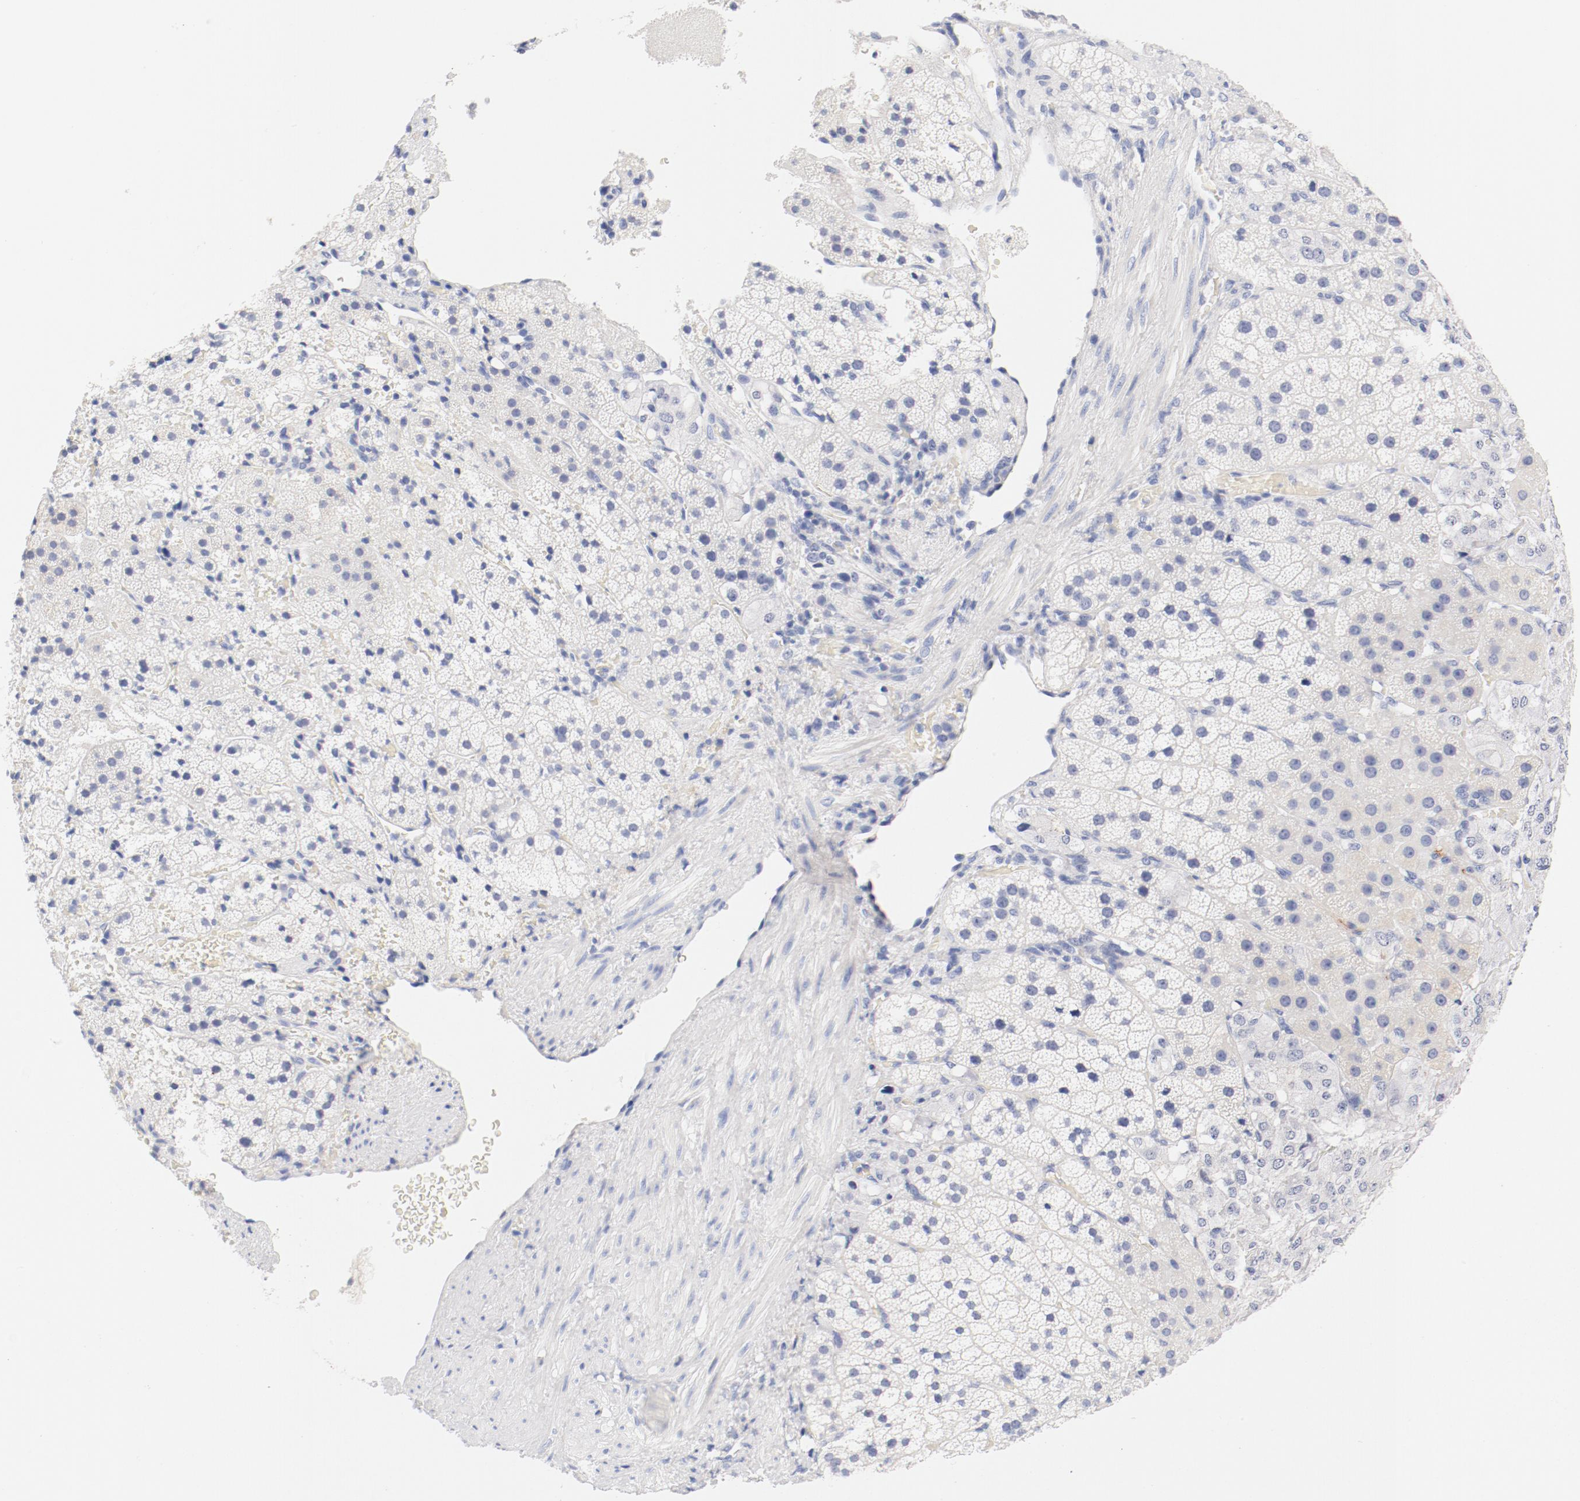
{"staining": {"intensity": "negative", "quantity": "none", "location": "none"}, "tissue": "adrenal gland", "cell_type": "Glandular cells", "image_type": "normal", "snomed": [{"axis": "morphology", "description": "Normal tissue, NOS"}, {"axis": "topography", "description": "Adrenal gland"}], "caption": "Adrenal gland was stained to show a protein in brown. There is no significant expression in glandular cells. The staining was performed using DAB to visualize the protein expression in brown, while the nuclei were stained in blue with hematoxylin (Magnification: 20x).", "gene": "HOMER1", "patient": {"sex": "female", "age": 44}}